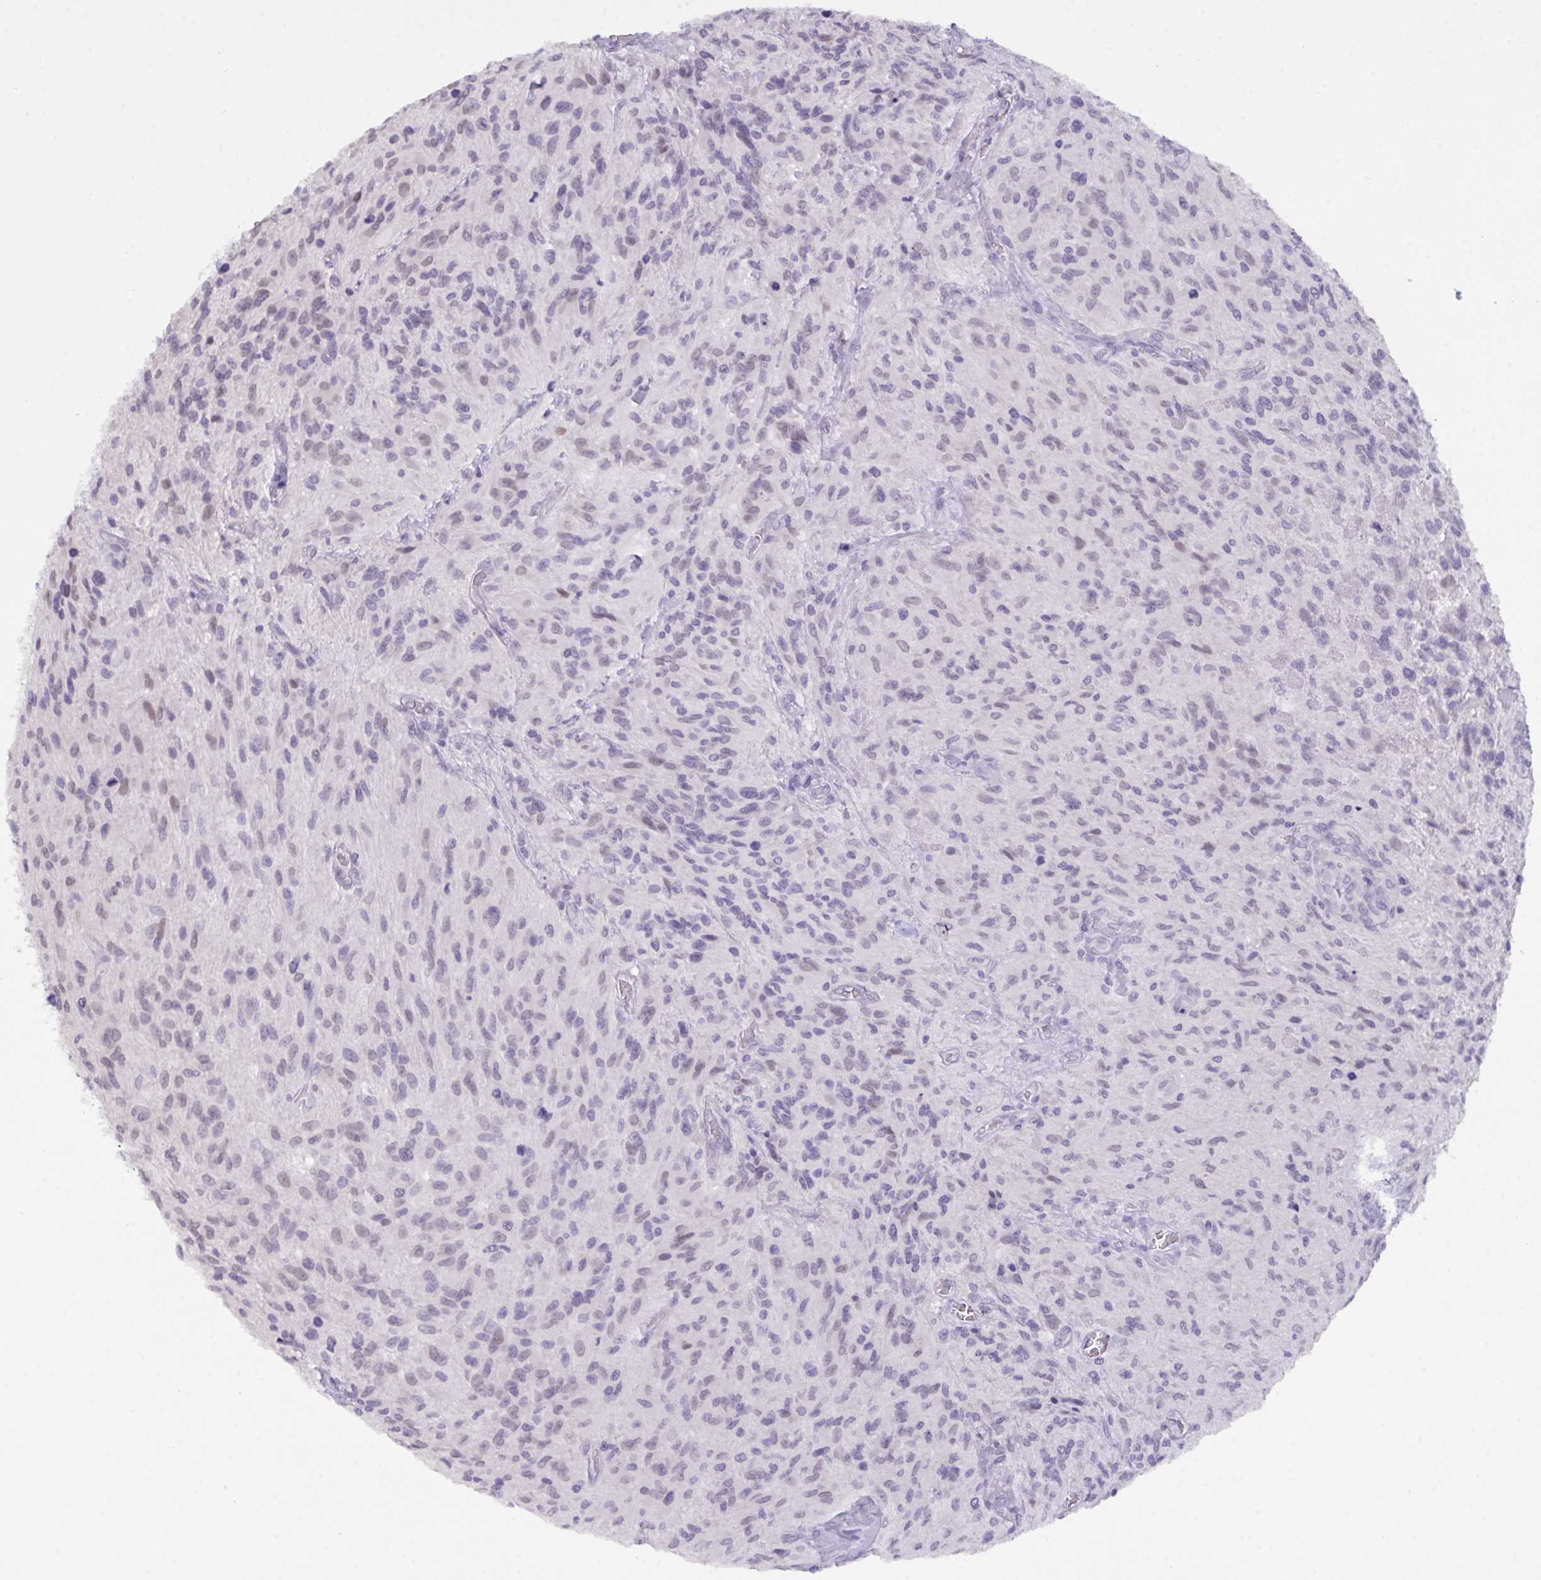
{"staining": {"intensity": "negative", "quantity": "none", "location": "none"}, "tissue": "glioma", "cell_type": "Tumor cells", "image_type": "cancer", "snomed": [{"axis": "morphology", "description": "Glioma, malignant, High grade"}, {"axis": "topography", "description": "Brain"}], "caption": "Histopathology image shows no protein positivity in tumor cells of glioma tissue.", "gene": "SERPINB13", "patient": {"sex": "male", "age": 47}}